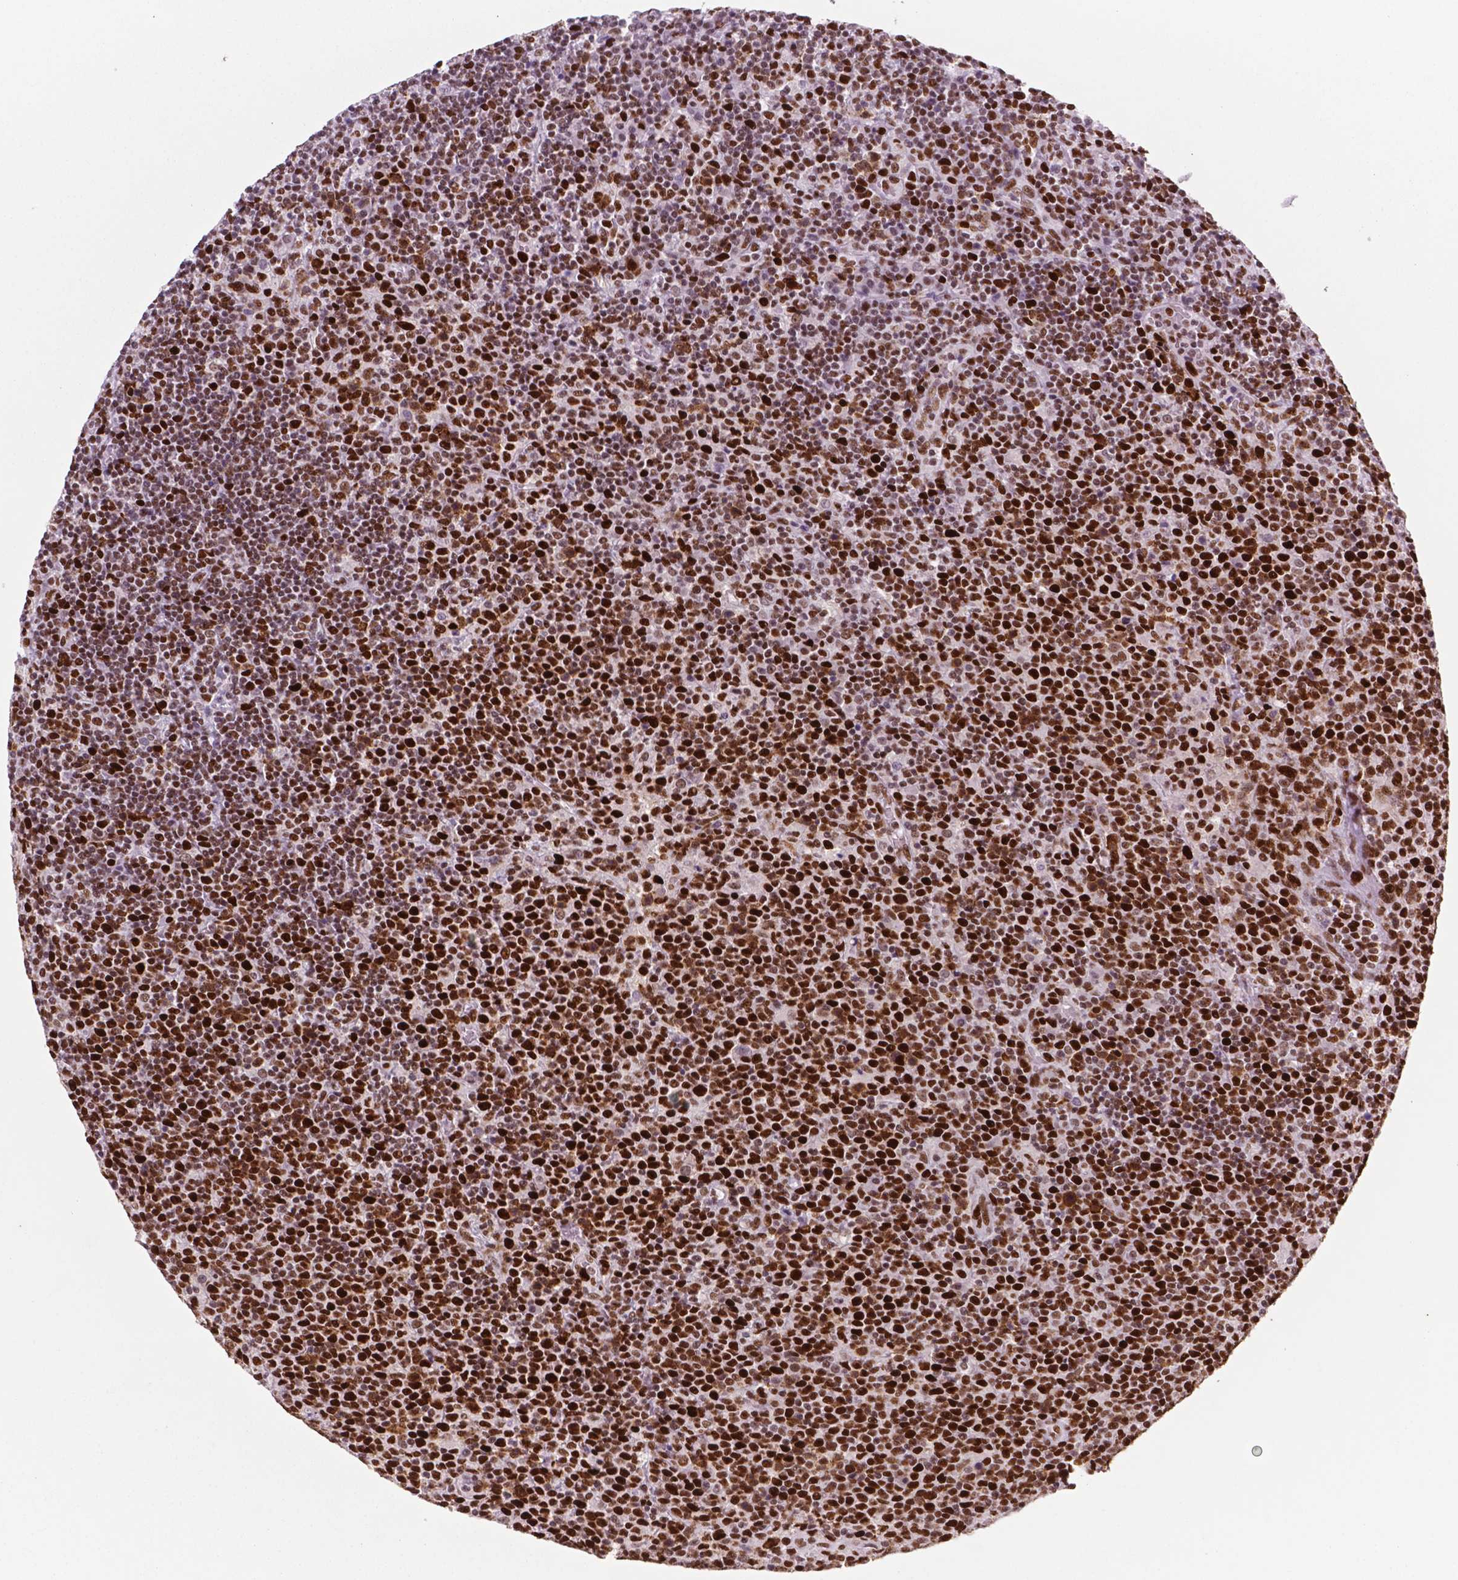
{"staining": {"intensity": "strong", "quantity": ">75%", "location": "nuclear"}, "tissue": "lymphoma", "cell_type": "Tumor cells", "image_type": "cancer", "snomed": [{"axis": "morphology", "description": "Malignant lymphoma, non-Hodgkin's type, High grade"}, {"axis": "topography", "description": "Lymph node"}], "caption": "Strong nuclear protein positivity is appreciated in approximately >75% of tumor cells in lymphoma.", "gene": "MSH6", "patient": {"sex": "male", "age": 61}}